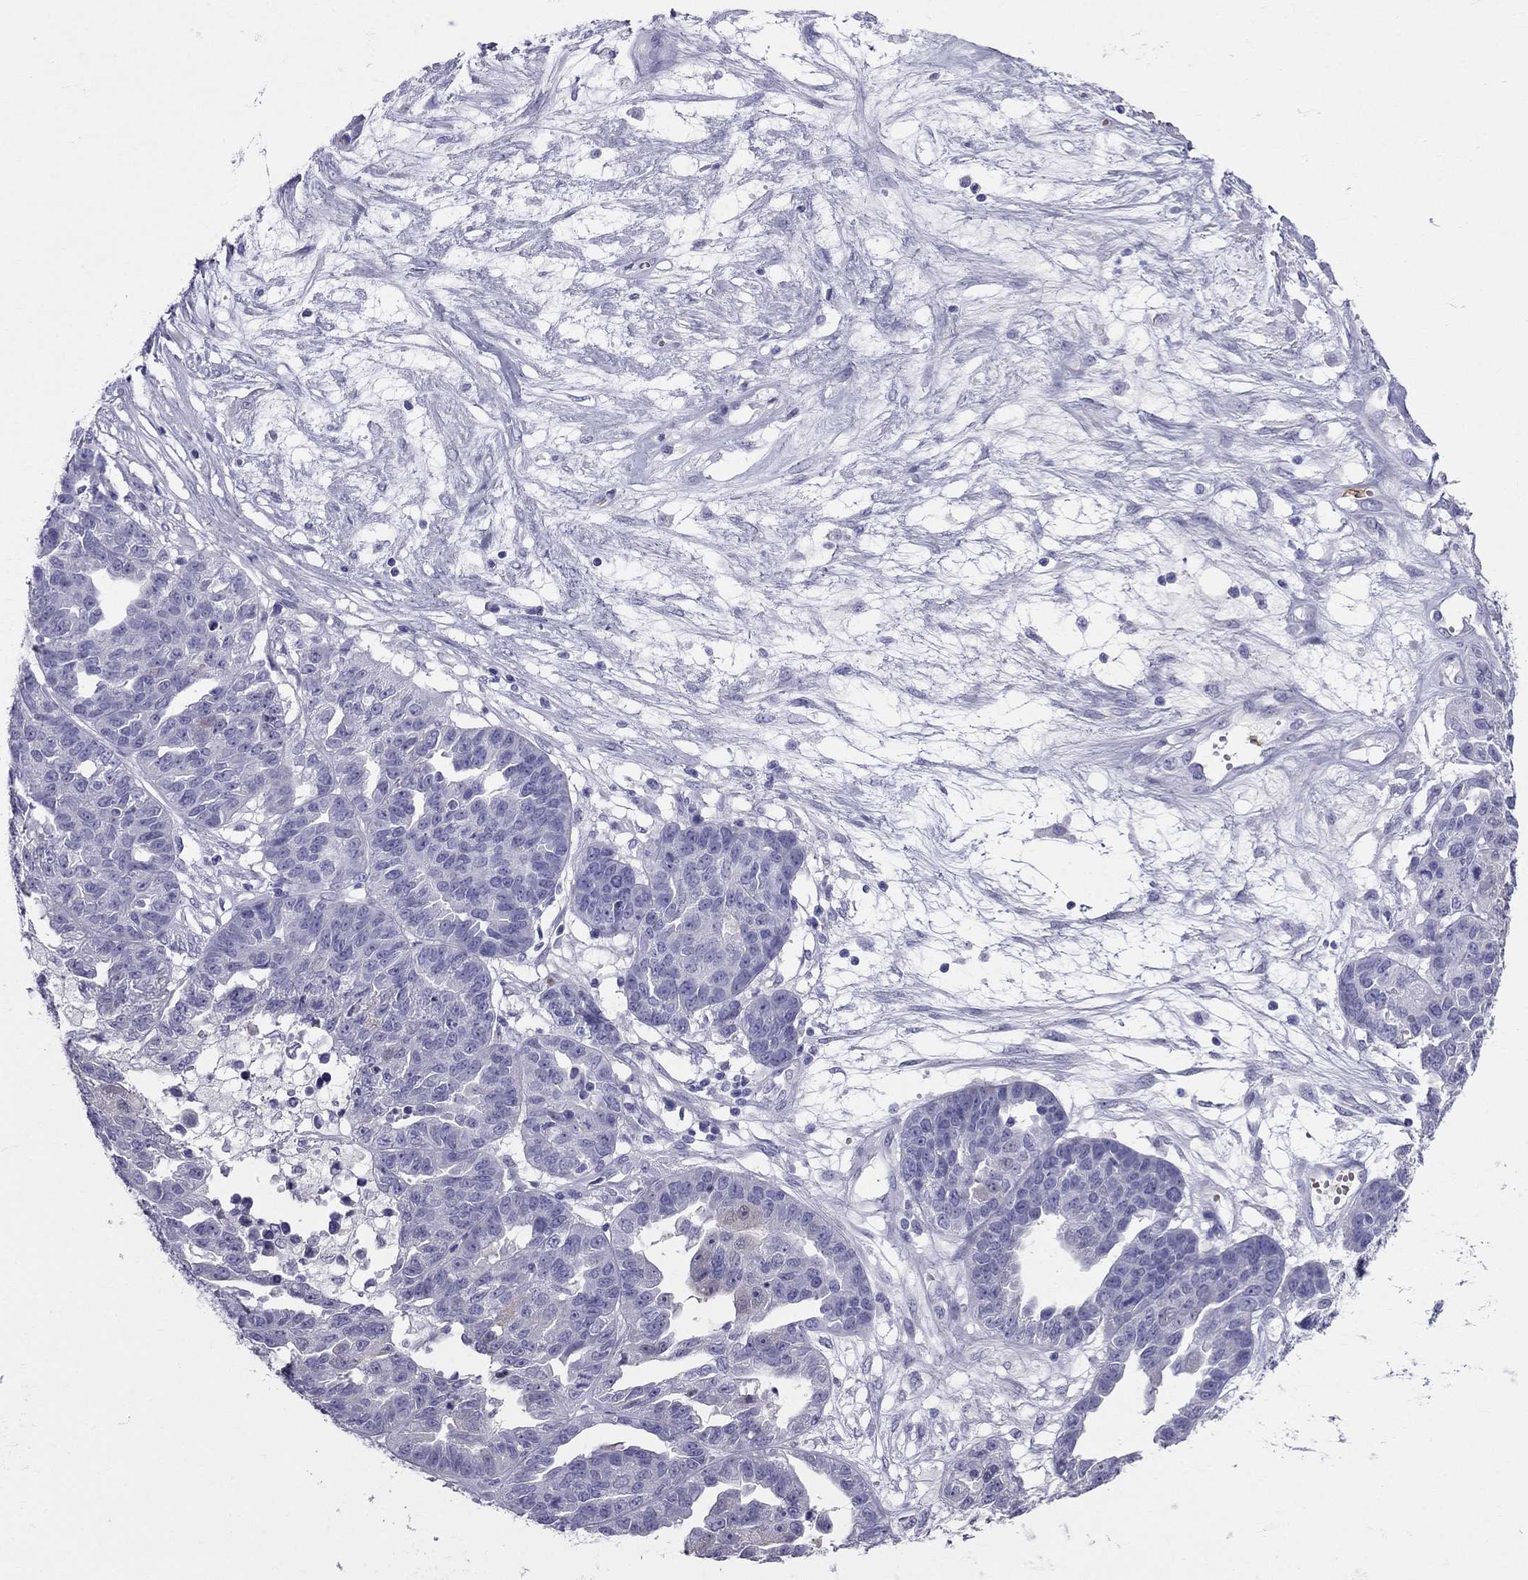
{"staining": {"intensity": "negative", "quantity": "none", "location": "none"}, "tissue": "ovarian cancer", "cell_type": "Tumor cells", "image_type": "cancer", "snomed": [{"axis": "morphology", "description": "Cystadenocarcinoma, serous, NOS"}, {"axis": "topography", "description": "Ovary"}], "caption": "A histopathology image of ovarian cancer stained for a protein demonstrates no brown staining in tumor cells.", "gene": "DNAAF6", "patient": {"sex": "female", "age": 87}}